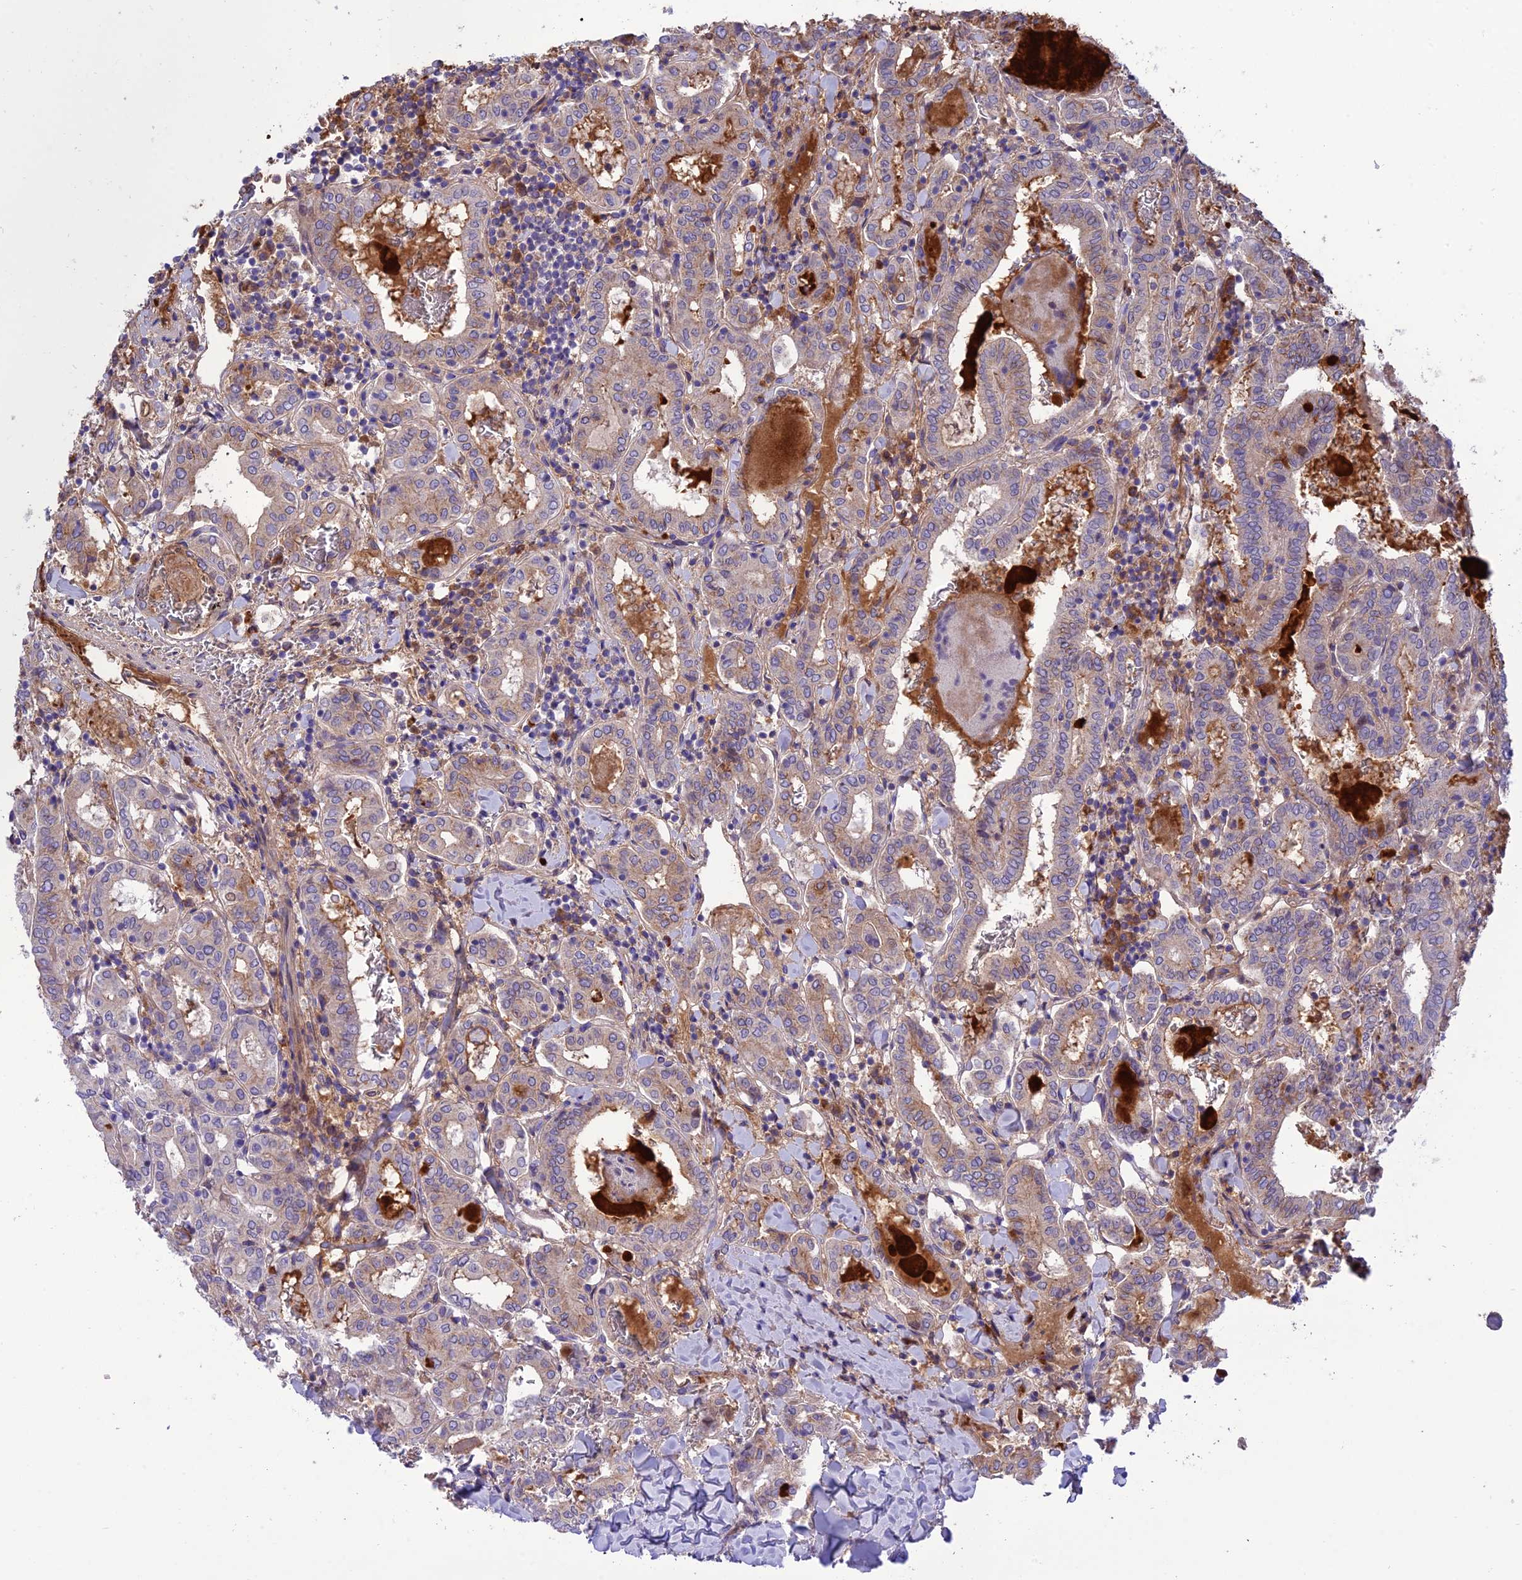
{"staining": {"intensity": "weak", "quantity": "<25%", "location": "cytoplasmic/membranous"}, "tissue": "thyroid cancer", "cell_type": "Tumor cells", "image_type": "cancer", "snomed": [{"axis": "morphology", "description": "Papillary adenocarcinoma, NOS"}, {"axis": "topography", "description": "Thyroid gland"}], "caption": "Tumor cells are negative for brown protein staining in thyroid papillary adenocarcinoma.", "gene": "JMY", "patient": {"sex": "female", "age": 72}}